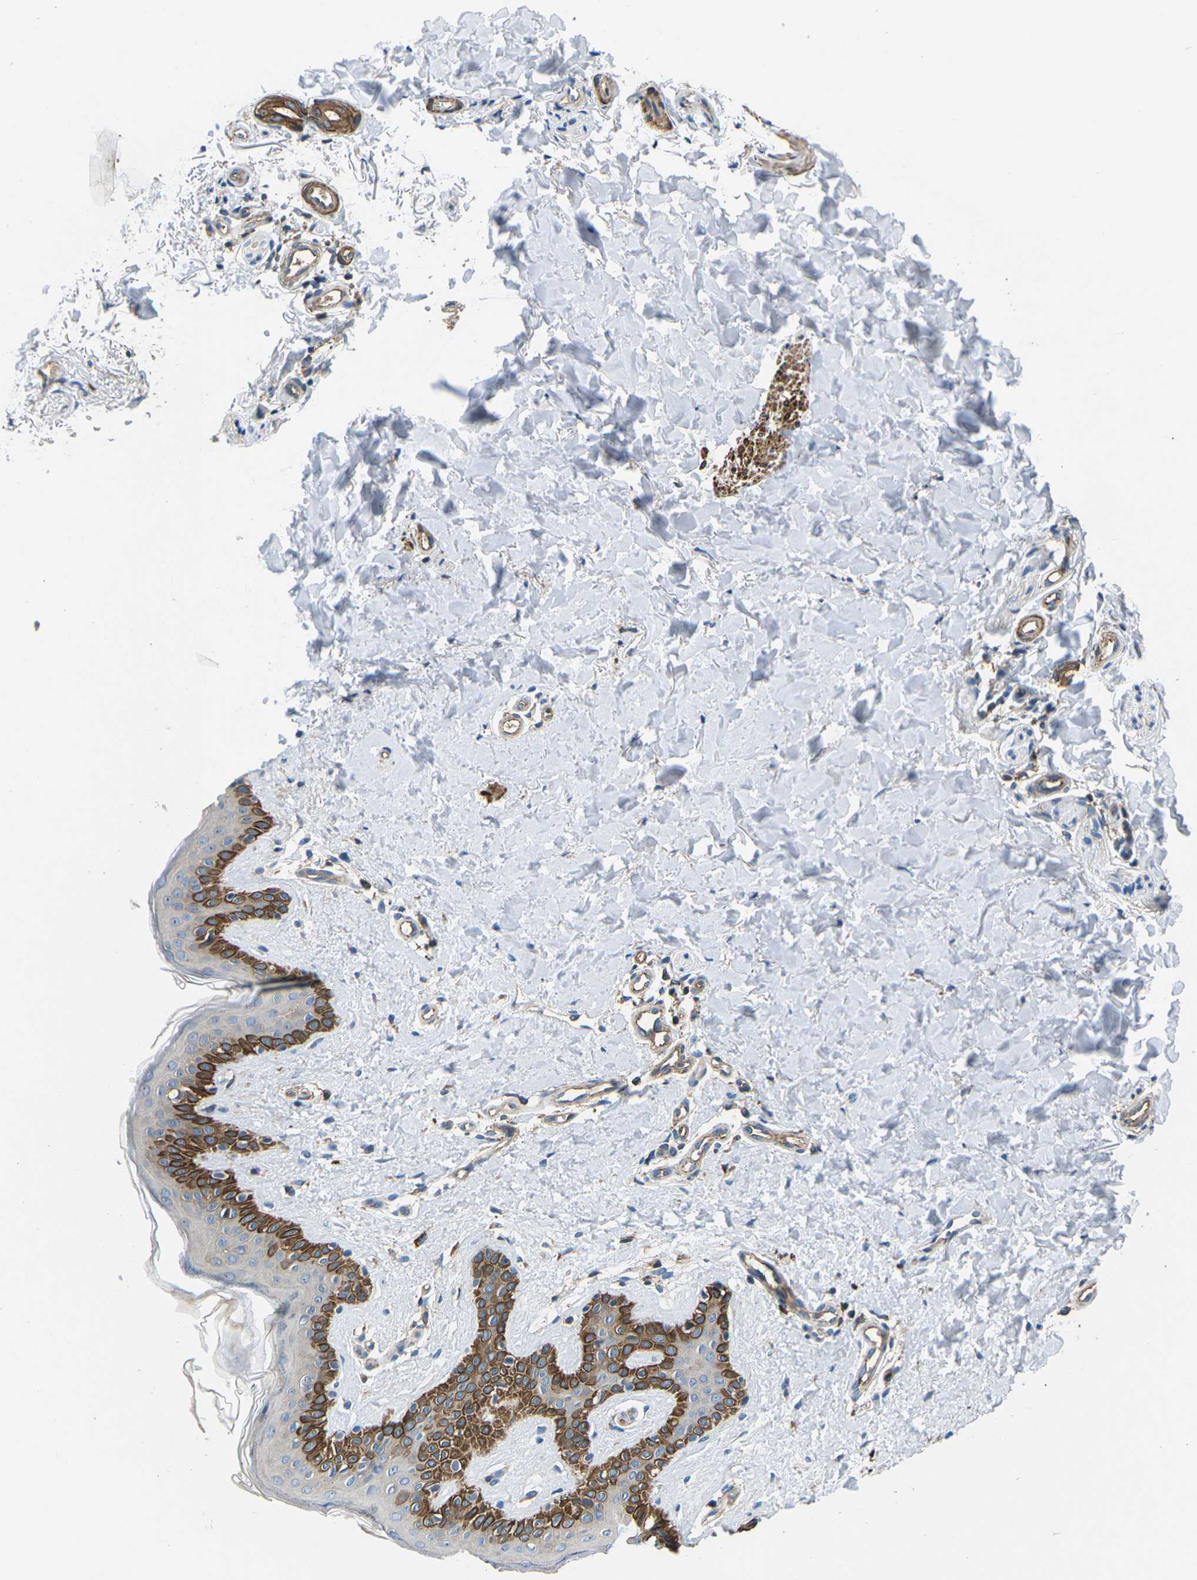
{"staining": {"intensity": "negative", "quantity": "none", "location": "none"}, "tissue": "skin", "cell_type": "Fibroblasts", "image_type": "normal", "snomed": [{"axis": "morphology", "description": "Normal tissue, NOS"}, {"axis": "topography", "description": "Skin"}], "caption": "This micrograph is of normal skin stained with immunohistochemistry to label a protein in brown with the nuclei are counter-stained blue. There is no positivity in fibroblasts. The staining was performed using DAB (3,3'-diaminobenzidine) to visualize the protein expression in brown, while the nuclei were stained in blue with hematoxylin (Magnification: 20x).", "gene": "KCNJ15", "patient": {"sex": "male", "age": 40}}